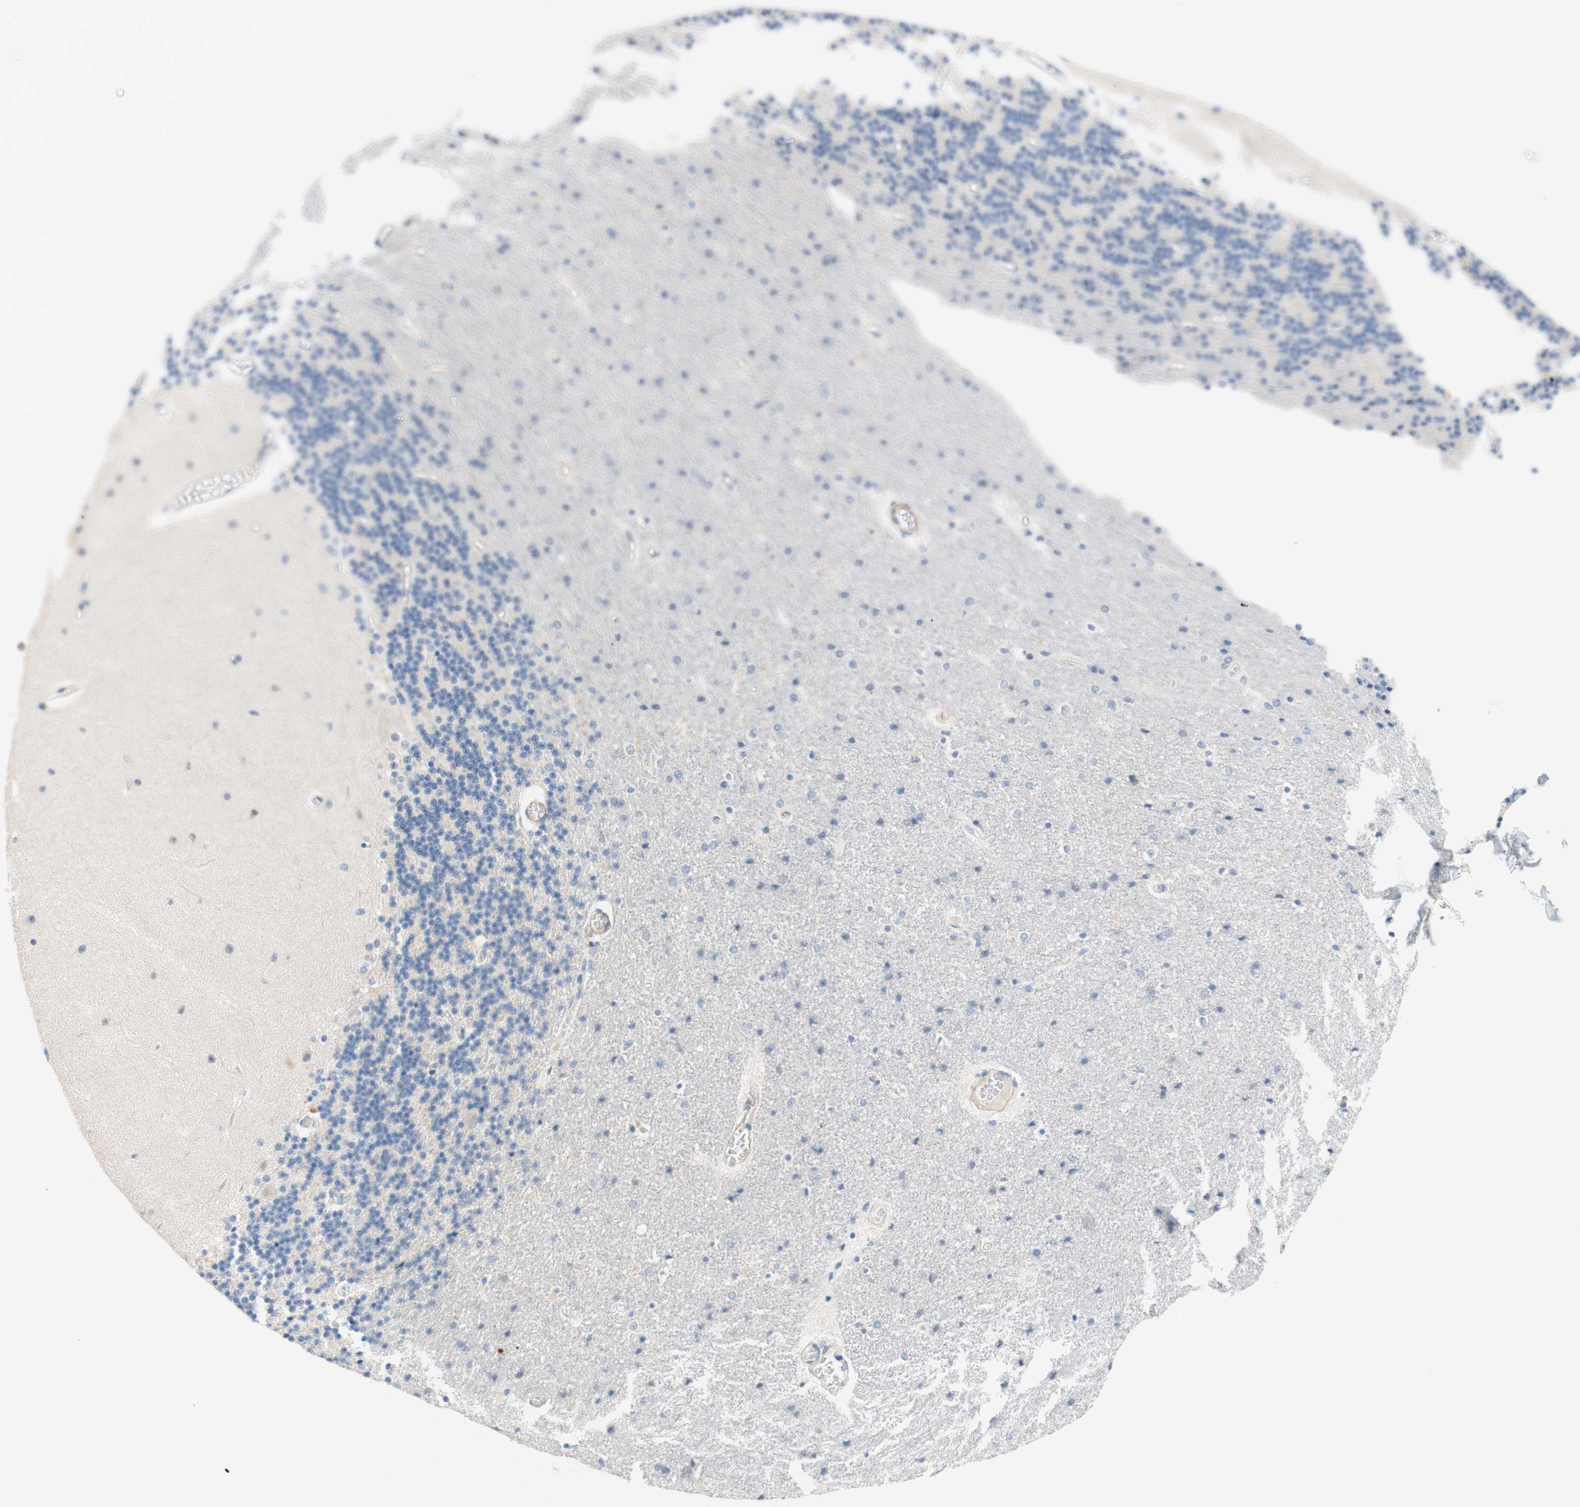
{"staining": {"intensity": "weak", "quantity": "<25%", "location": "cytoplasmic/membranous"}, "tissue": "cerebellum", "cell_type": "Cells in granular layer", "image_type": "normal", "snomed": [{"axis": "morphology", "description": "Normal tissue, NOS"}, {"axis": "topography", "description": "Cerebellum"}], "caption": "The histopathology image displays no significant staining in cells in granular layer of cerebellum.", "gene": "ENTREP2", "patient": {"sex": "female", "age": 54}}